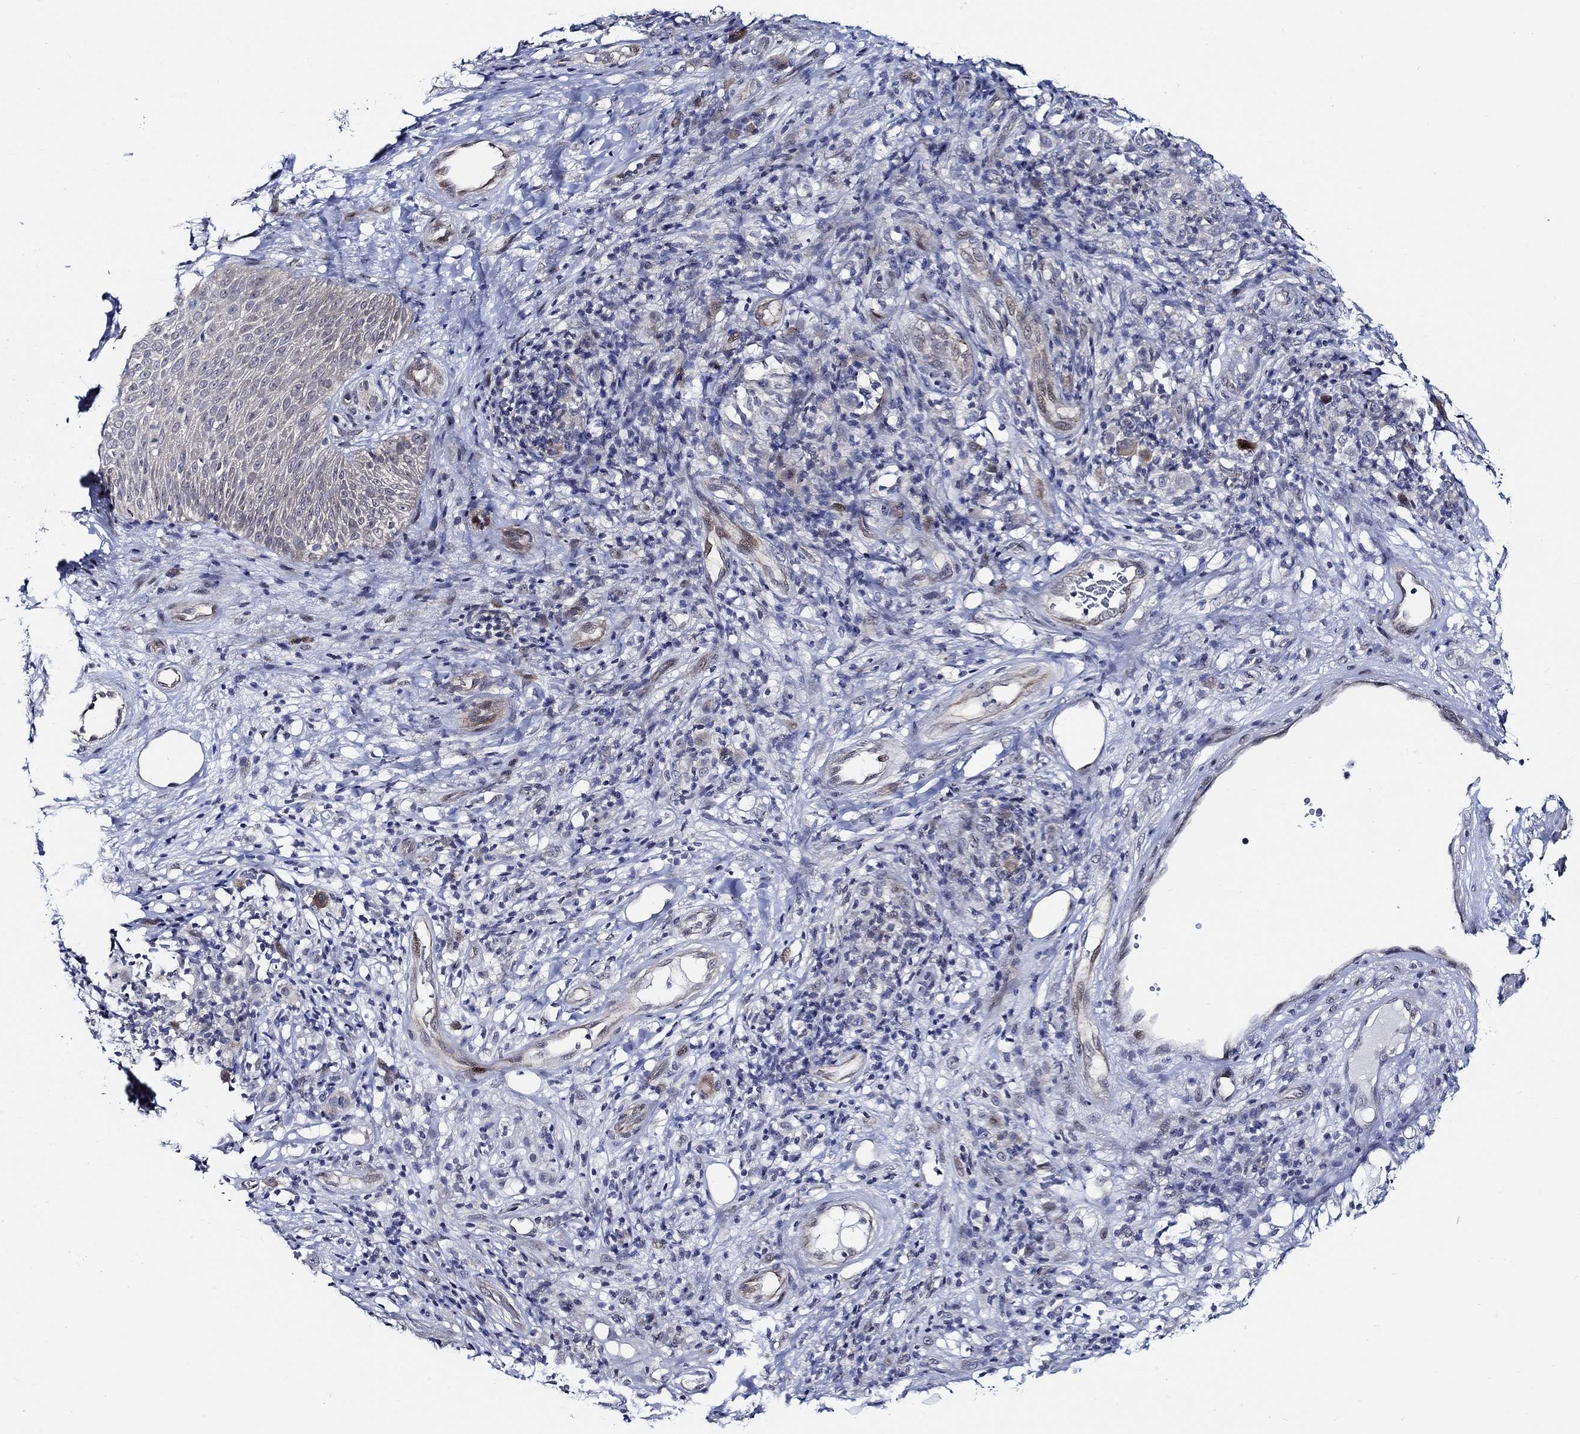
{"staining": {"intensity": "negative", "quantity": "none", "location": "none"}, "tissue": "melanoma", "cell_type": "Tumor cells", "image_type": "cancer", "snomed": [{"axis": "morphology", "description": "Malignant melanoma, NOS"}, {"axis": "topography", "description": "Skin"}], "caption": "IHC image of malignant melanoma stained for a protein (brown), which shows no positivity in tumor cells.", "gene": "C8orf48", "patient": {"sex": "female", "age": 87}}